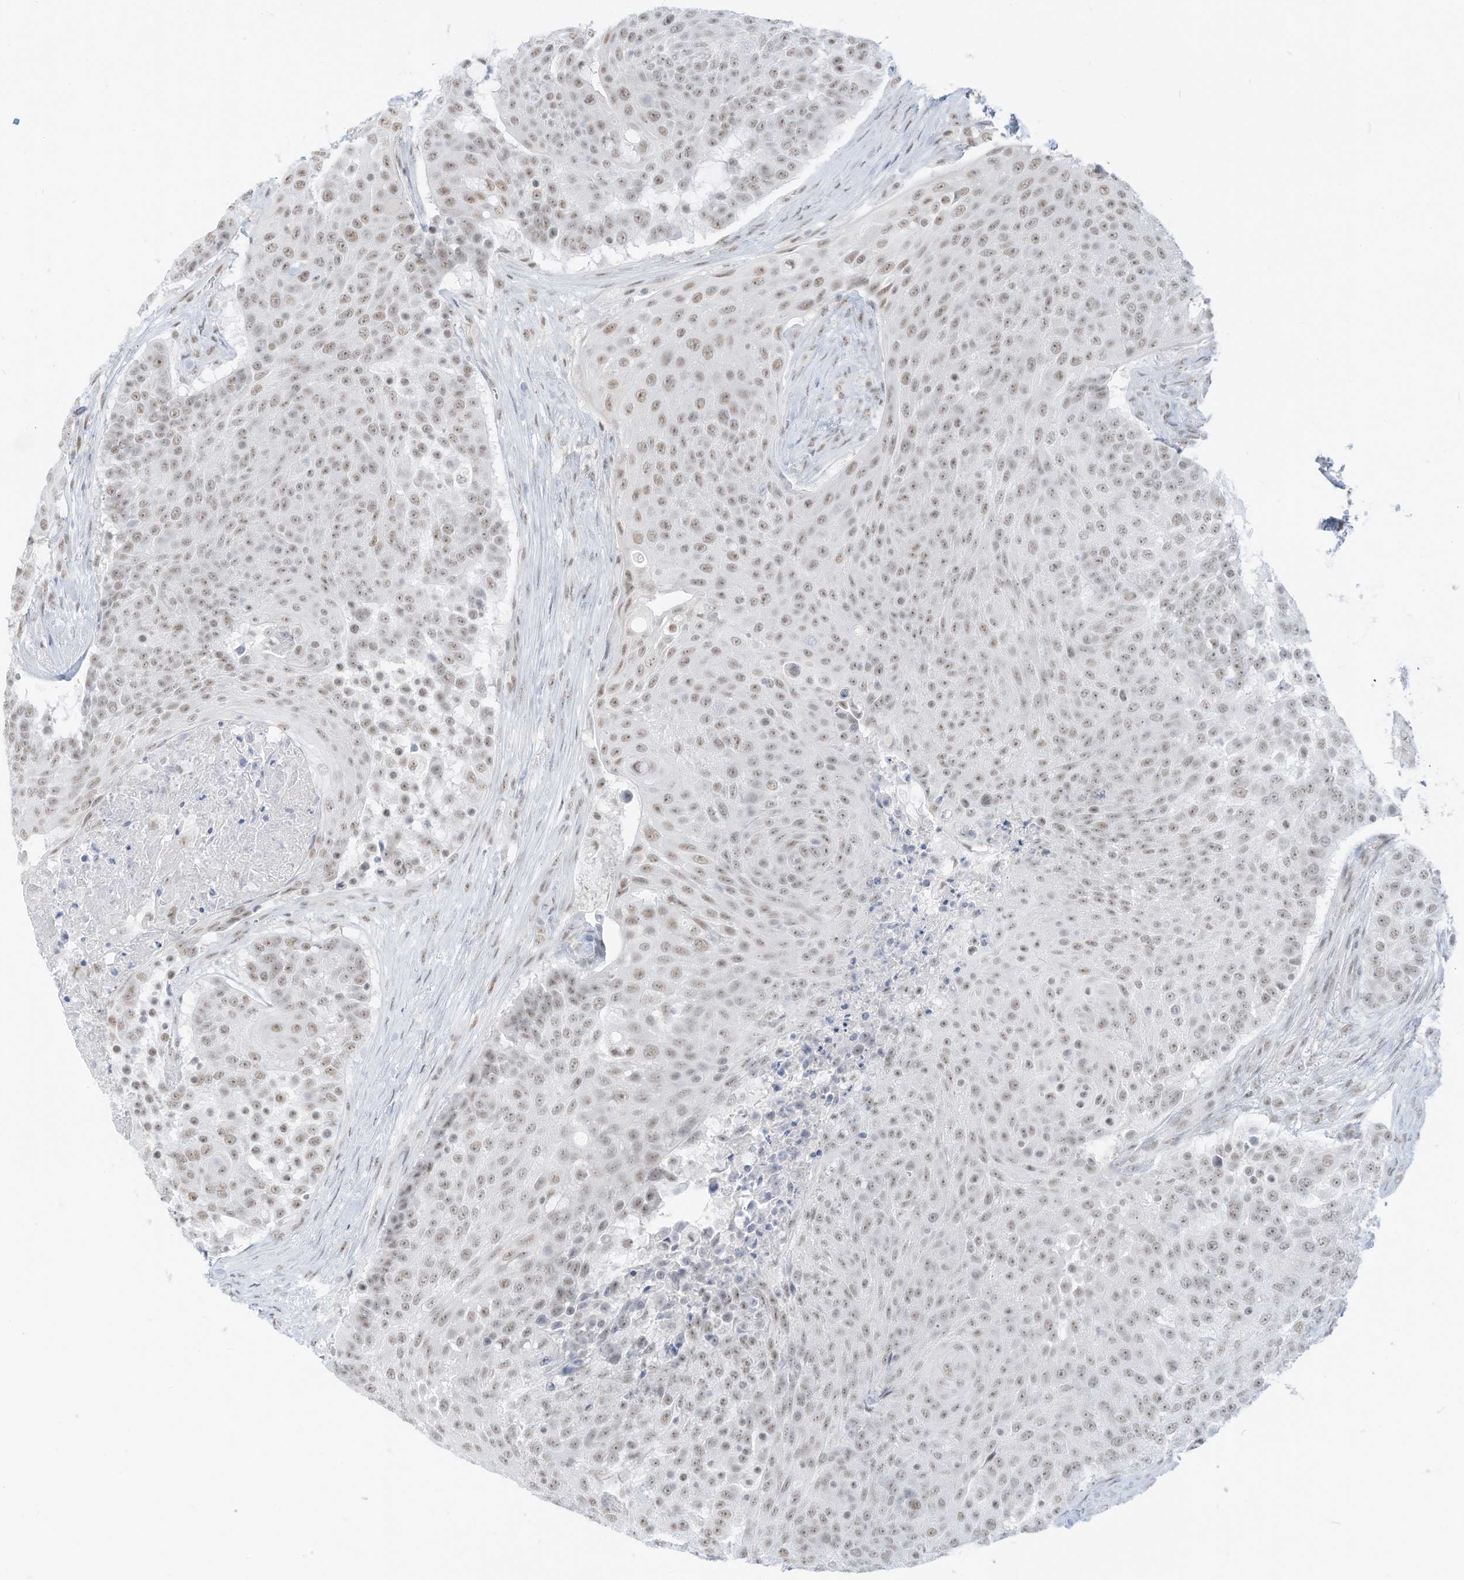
{"staining": {"intensity": "weak", "quantity": ">75%", "location": "nuclear"}, "tissue": "urothelial cancer", "cell_type": "Tumor cells", "image_type": "cancer", "snomed": [{"axis": "morphology", "description": "Urothelial carcinoma, High grade"}, {"axis": "topography", "description": "Urinary bladder"}], "caption": "Tumor cells show weak nuclear positivity in about >75% of cells in urothelial cancer.", "gene": "PGC", "patient": {"sex": "female", "age": 63}}